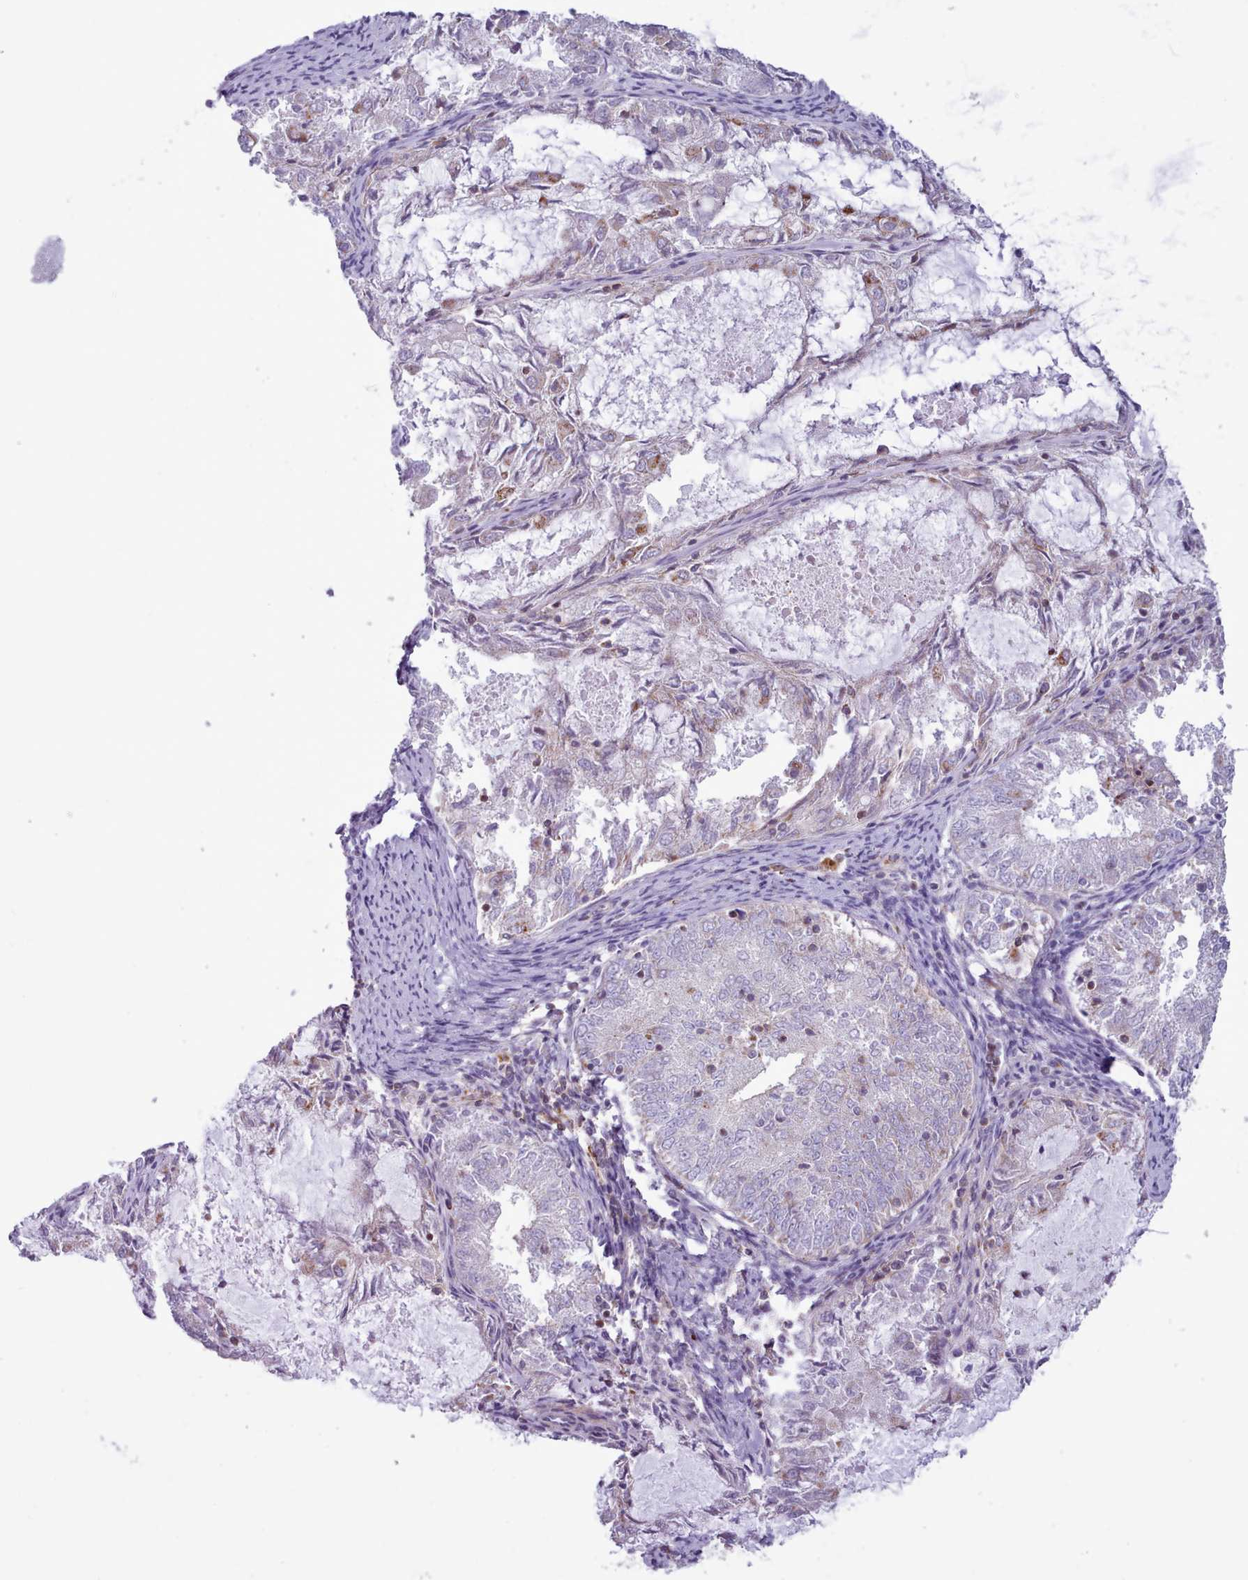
{"staining": {"intensity": "moderate", "quantity": "<25%", "location": "cytoplasmic/membranous"}, "tissue": "endometrial cancer", "cell_type": "Tumor cells", "image_type": "cancer", "snomed": [{"axis": "morphology", "description": "Adenocarcinoma, NOS"}, {"axis": "topography", "description": "Endometrium"}], "caption": "Endometrial cancer stained with a brown dye exhibits moderate cytoplasmic/membranous positive positivity in about <25% of tumor cells.", "gene": "TENT4B", "patient": {"sex": "female", "age": 57}}